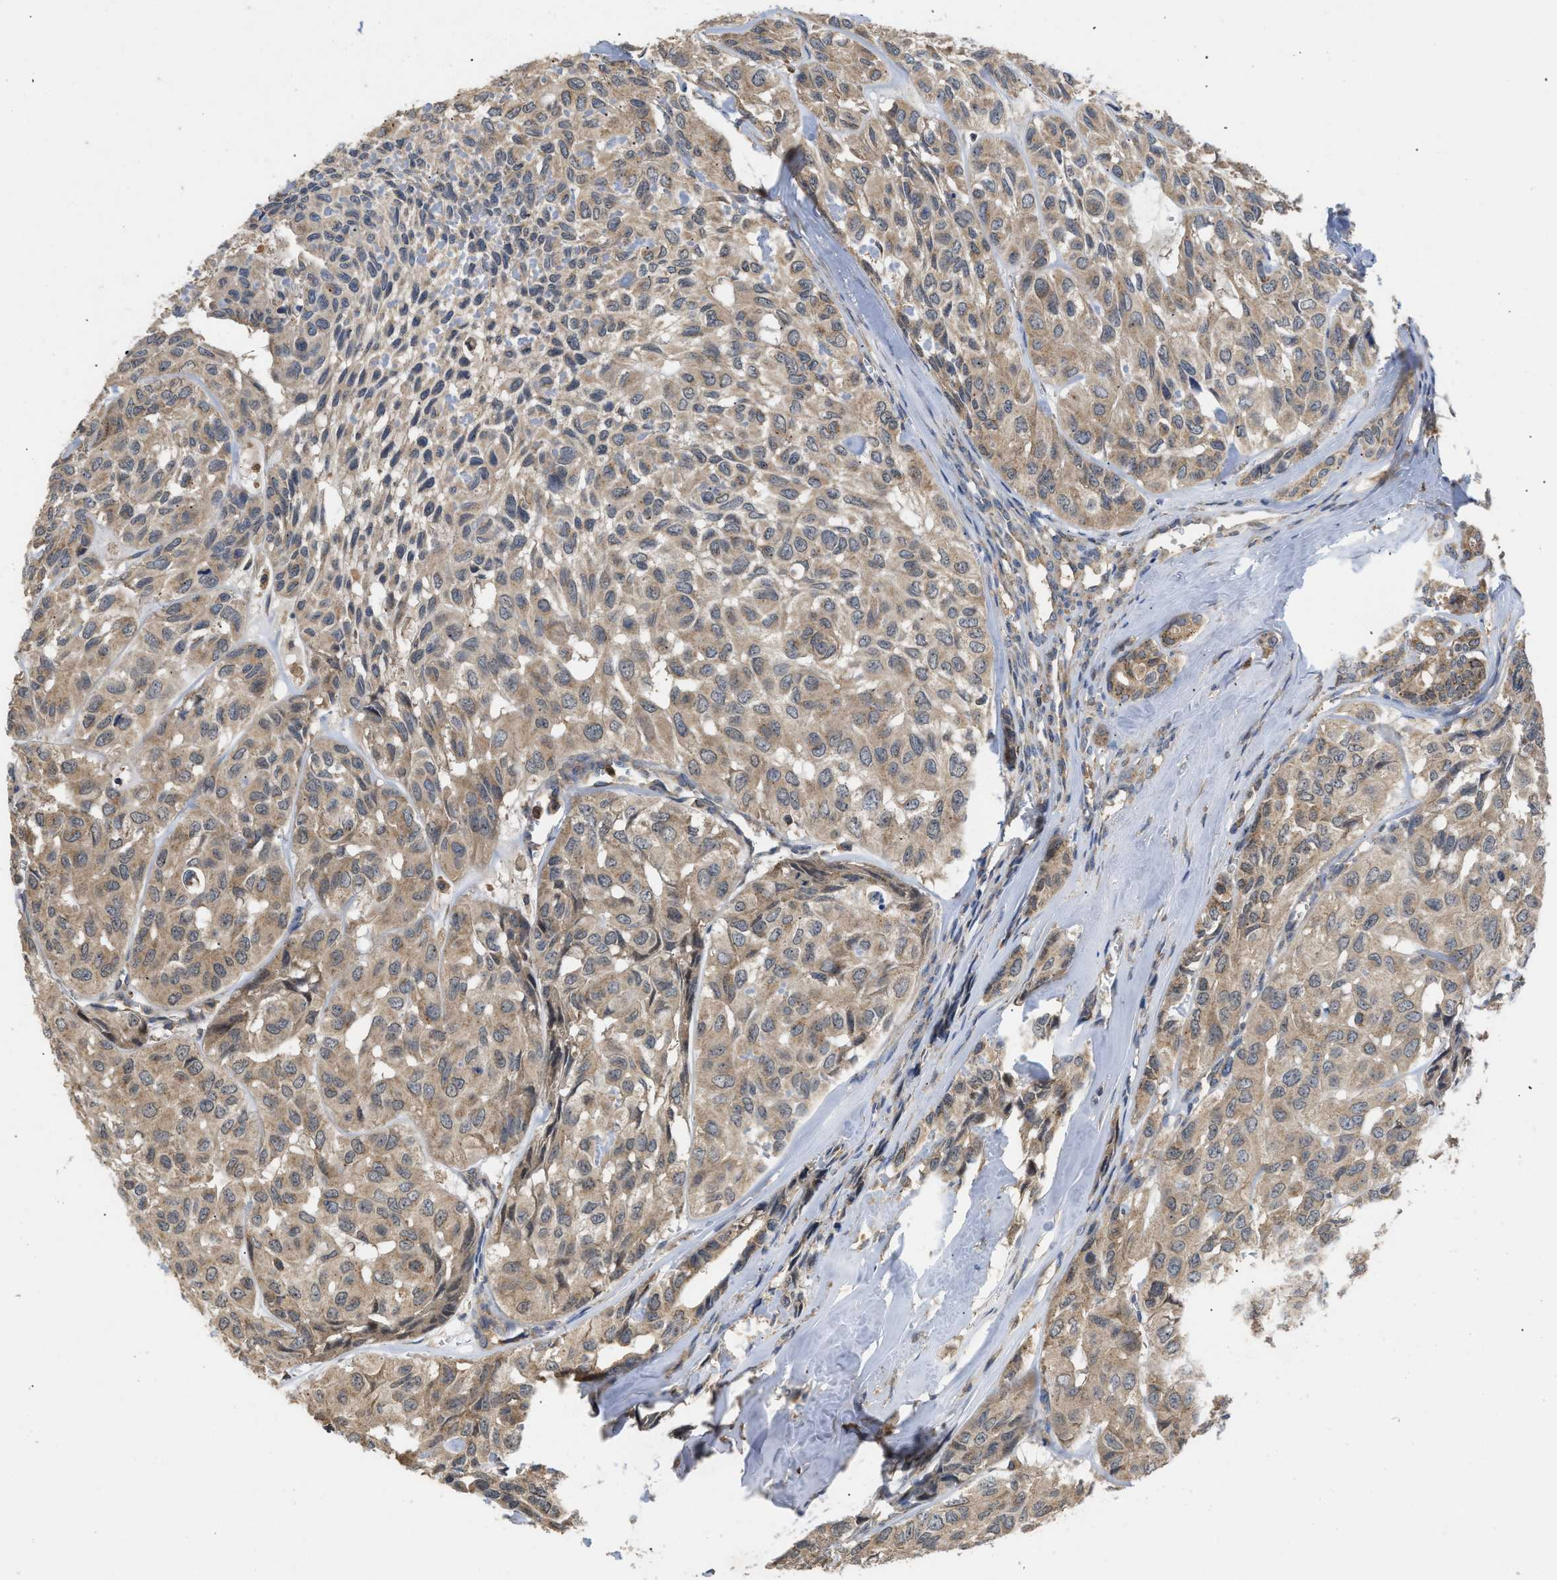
{"staining": {"intensity": "weak", "quantity": ">75%", "location": "cytoplasmic/membranous"}, "tissue": "head and neck cancer", "cell_type": "Tumor cells", "image_type": "cancer", "snomed": [{"axis": "morphology", "description": "Adenocarcinoma, NOS"}, {"axis": "topography", "description": "Salivary gland, NOS"}, {"axis": "topography", "description": "Head-Neck"}], "caption": "Immunohistochemical staining of human adenocarcinoma (head and neck) demonstrates low levels of weak cytoplasmic/membranous staining in about >75% of tumor cells. (Brightfield microscopy of DAB IHC at high magnification).", "gene": "RNF216", "patient": {"sex": "female", "age": 76}}